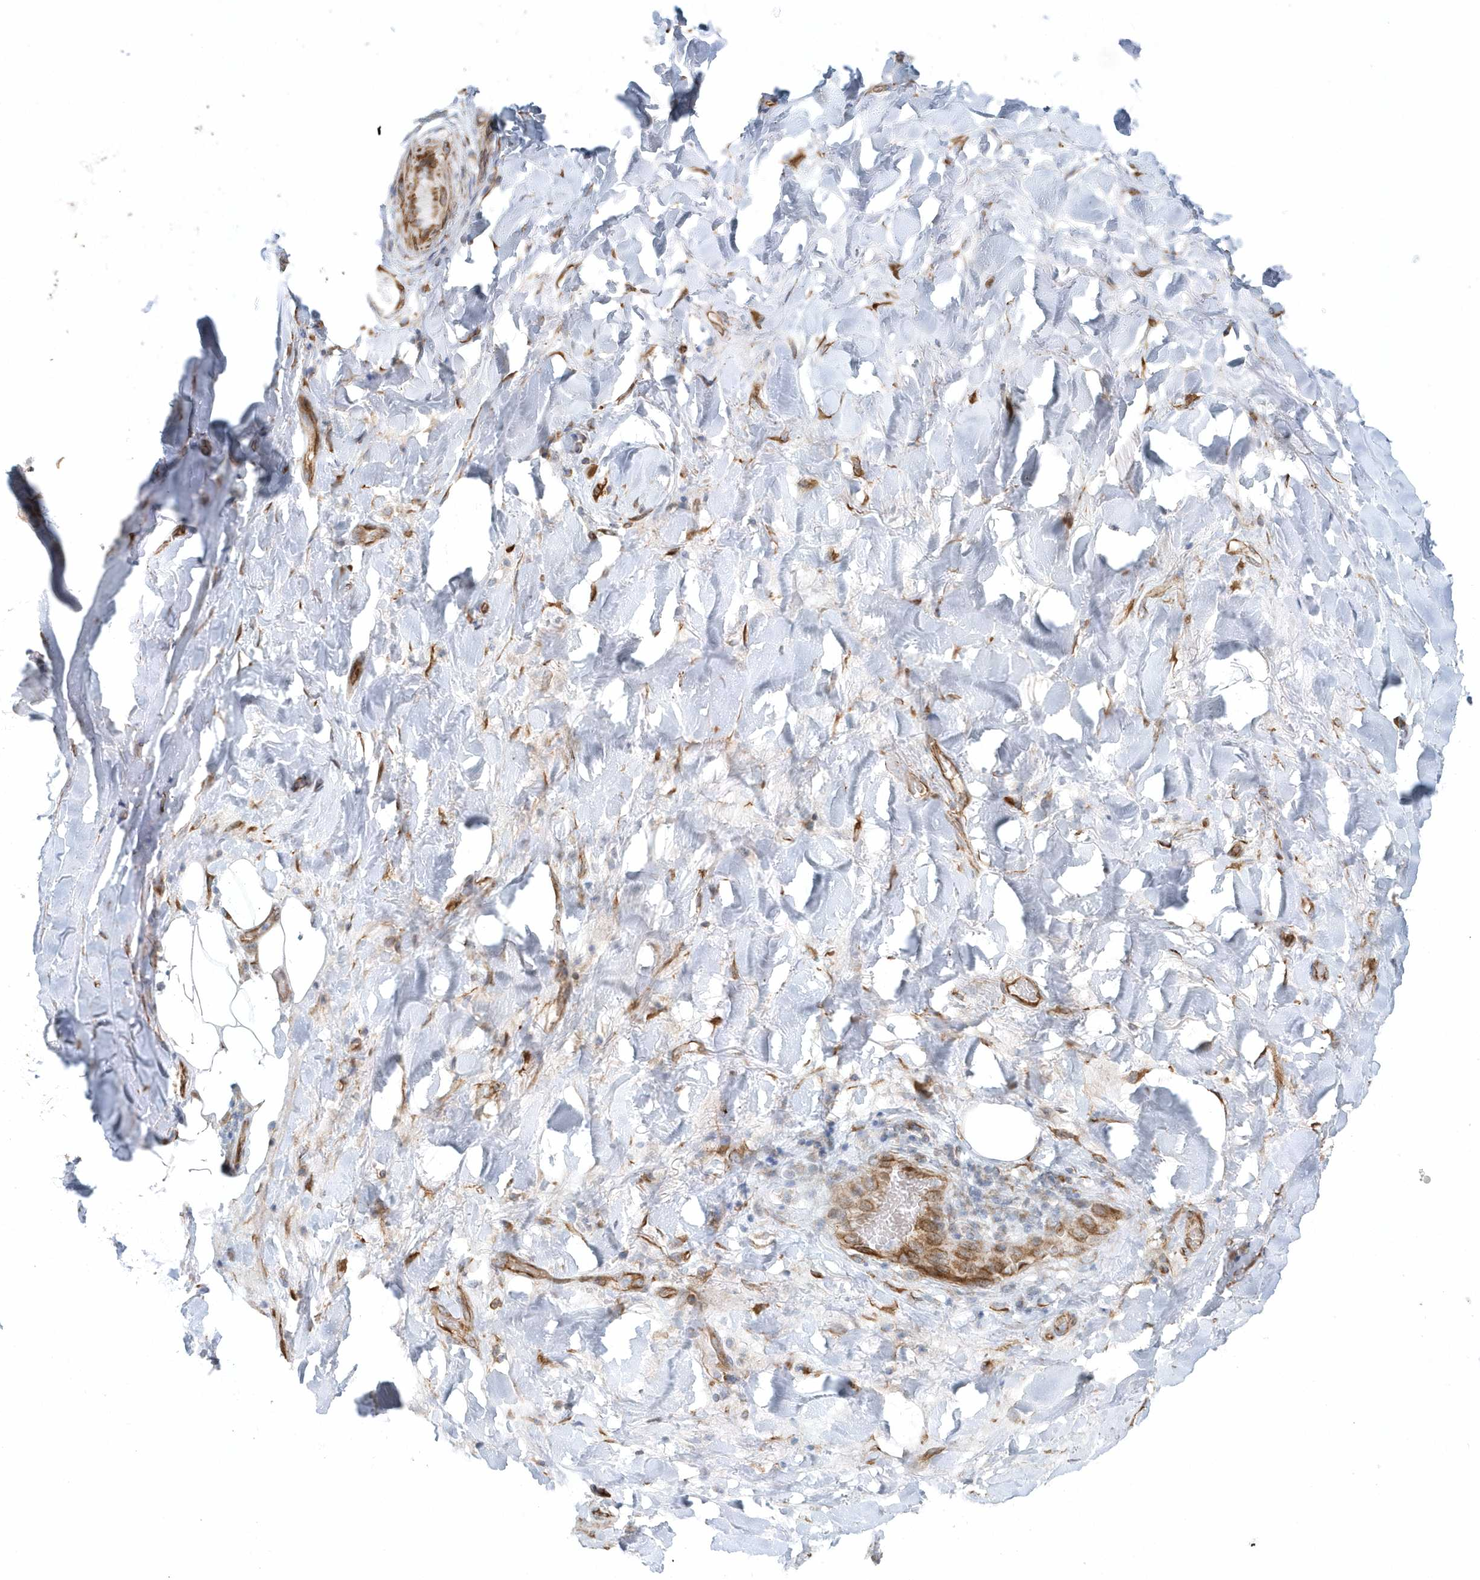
{"staining": {"intensity": "negative", "quantity": "none", "location": "none"}, "tissue": "adipose tissue", "cell_type": "Adipocytes", "image_type": "normal", "snomed": [{"axis": "morphology", "description": "Normal tissue, NOS"}, {"axis": "morphology", "description": "Squamous cell carcinoma, NOS"}, {"axis": "topography", "description": "Lymph node"}, {"axis": "topography", "description": "Bronchus"}, {"axis": "topography", "description": "Lung"}], "caption": "IHC image of benign human adipose tissue stained for a protein (brown), which shows no positivity in adipocytes. Brightfield microscopy of immunohistochemistry (IHC) stained with DAB (brown) and hematoxylin (blue), captured at high magnification.", "gene": "GPR152", "patient": {"sex": "male", "age": 66}}